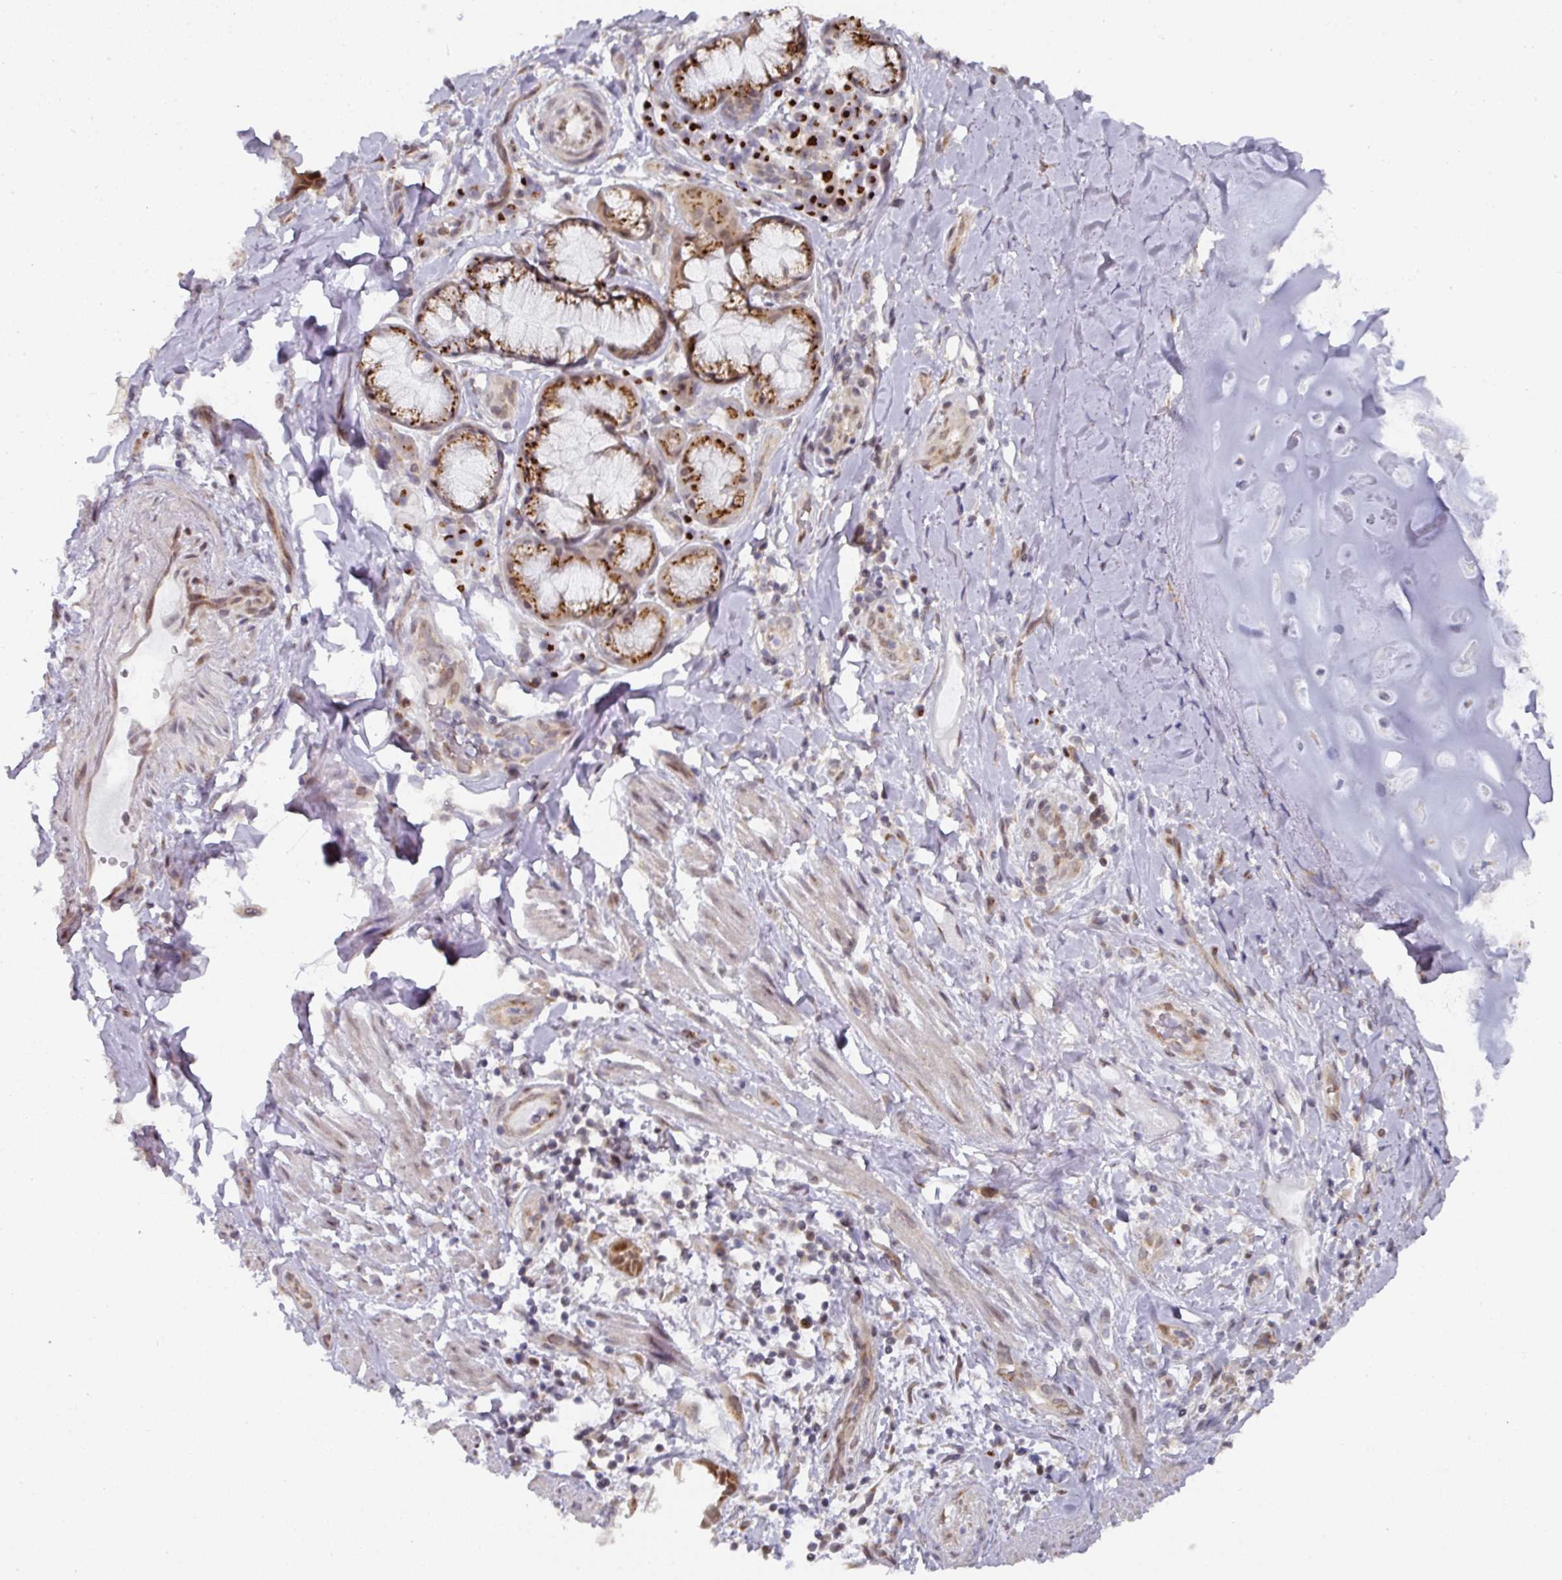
{"staining": {"intensity": "negative", "quantity": "none", "location": "none"}, "tissue": "soft tissue", "cell_type": "Chondrocytes", "image_type": "normal", "snomed": [{"axis": "morphology", "description": "Normal tissue, NOS"}, {"axis": "morphology", "description": "Squamous cell carcinoma, NOS"}, {"axis": "topography", "description": "Bronchus"}, {"axis": "topography", "description": "Lung"}], "caption": "Chondrocytes show no significant protein expression in benign soft tissue.", "gene": "C18orf25", "patient": {"sex": "female", "age": 70}}